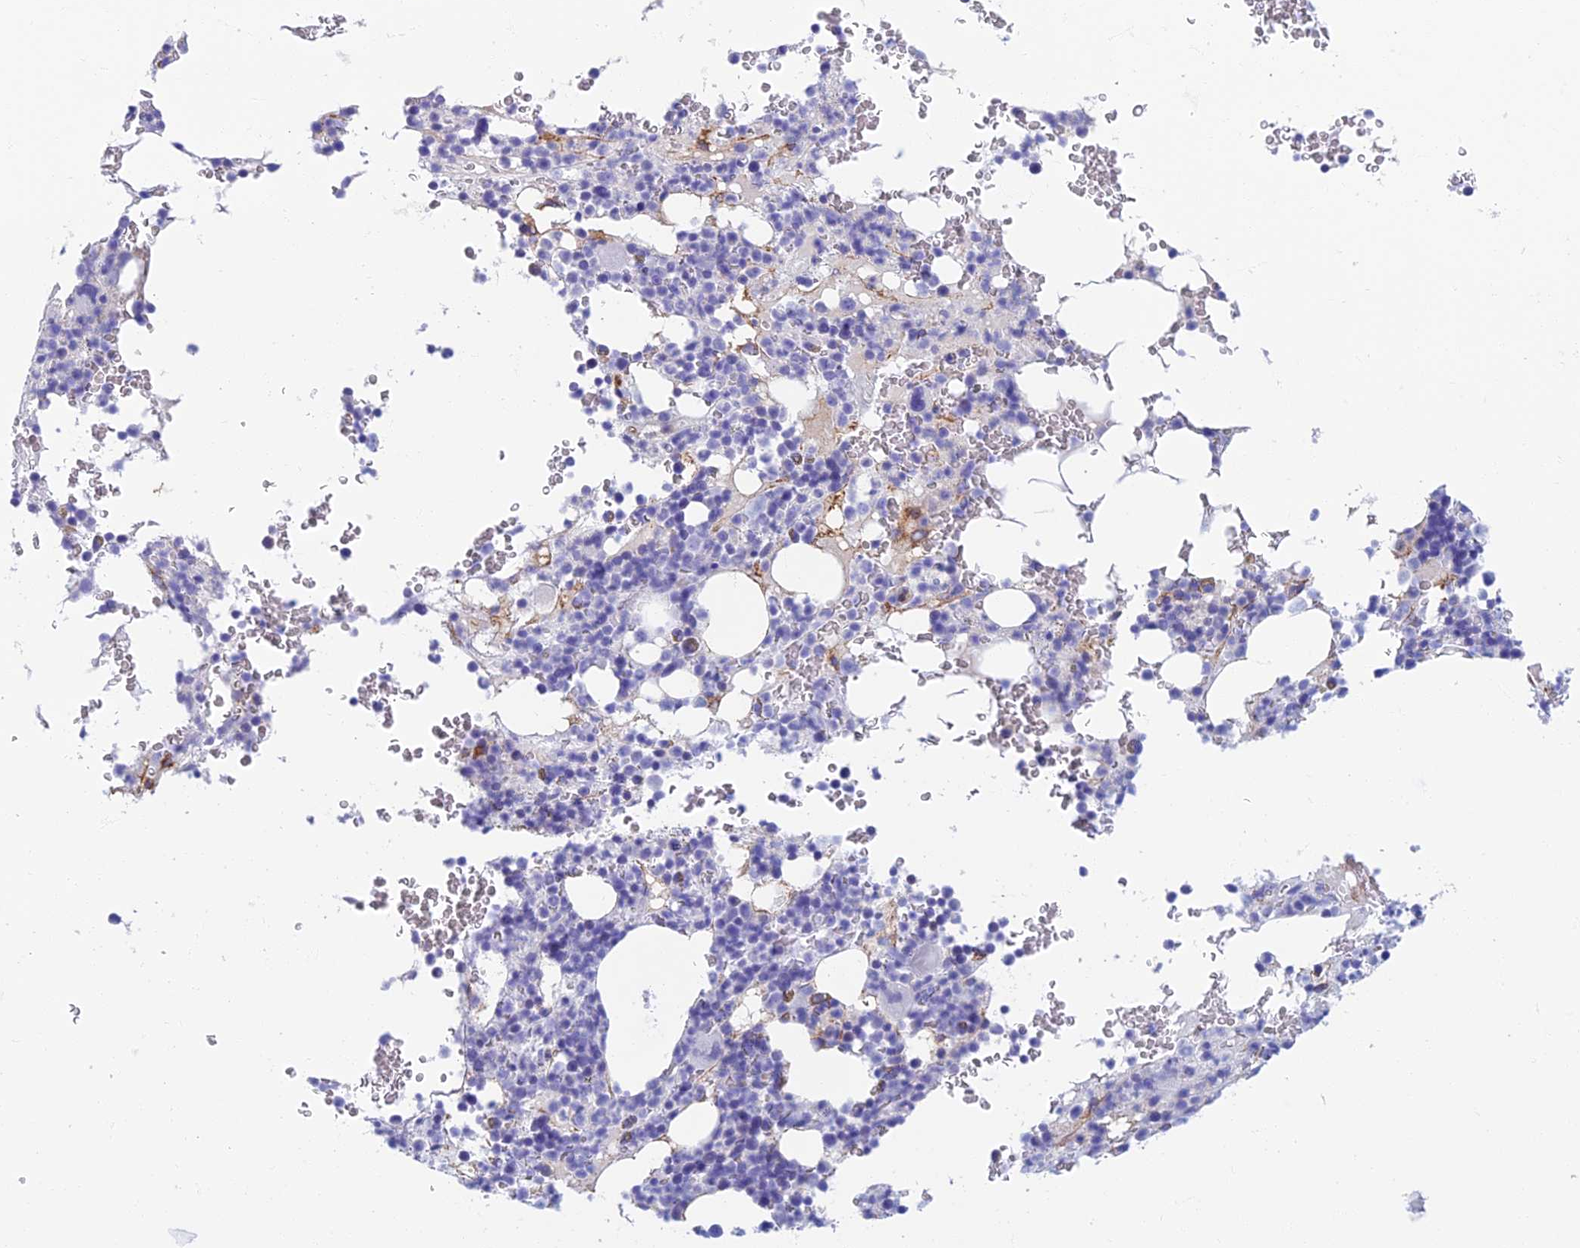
{"staining": {"intensity": "negative", "quantity": "none", "location": "none"}, "tissue": "bone marrow", "cell_type": "Hematopoietic cells", "image_type": "normal", "snomed": [{"axis": "morphology", "description": "Normal tissue, NOS"}, {"axis": "topography", "description": "Bone marrow"}], "caption": "This is an immunohistochemistry (IHC) image of normal bone marrow. There is no staining in hematopoietic cells.", "gene": "ETFRF1", "patient": {"sex": "male", "age": 58}}